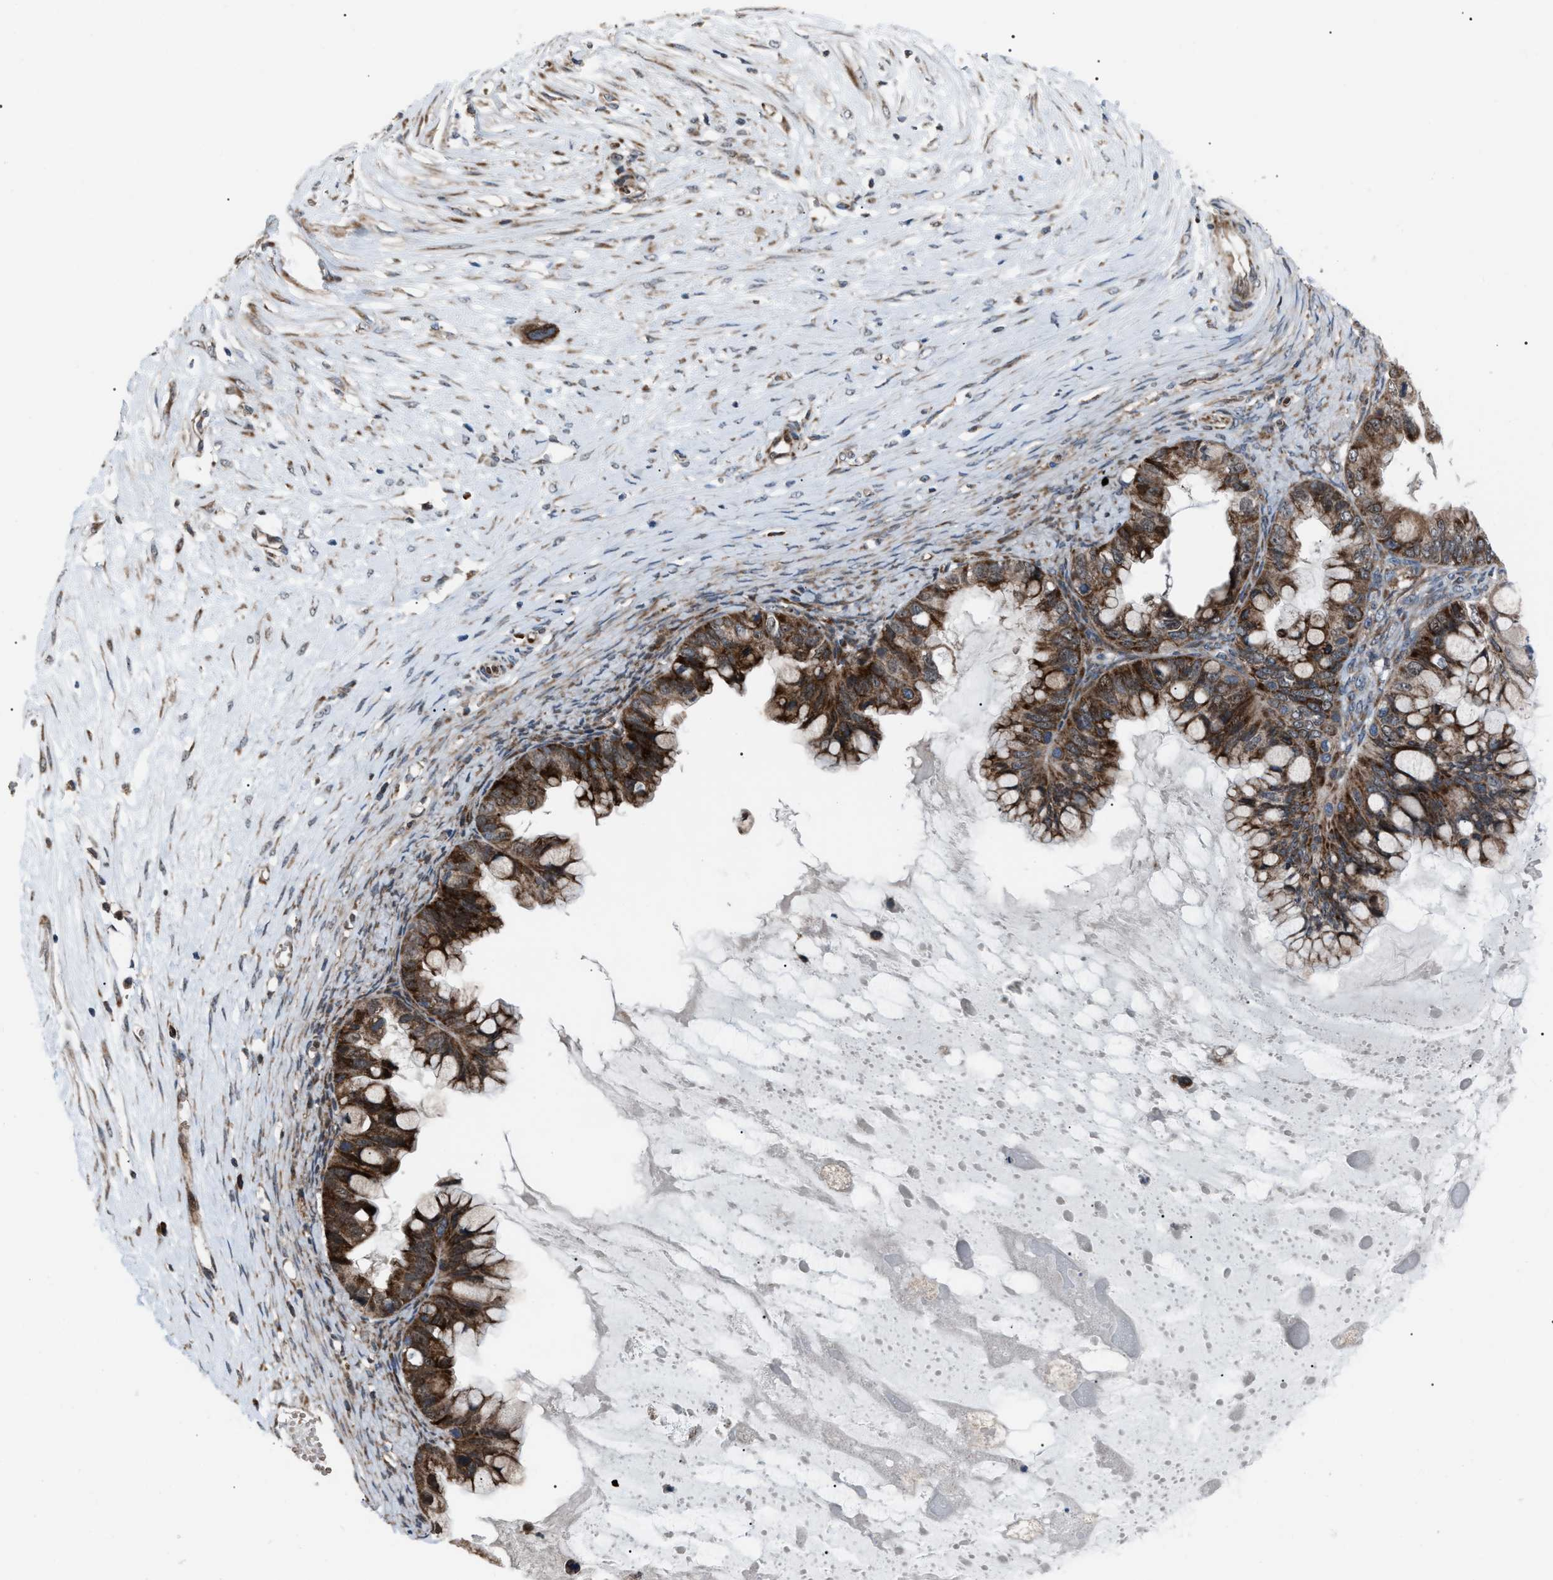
{"staining": {"intensity": "strong", "quantity": ">75%", "location": "cytoplasmic/membranous"}, "tissue": "ovarian cancer", "cell_type": "Tumor cells", "image_type": "cancer", "snomed": [{"axis": "morphology", "description": "Cystadenocarcinoma, mucinous, NOS"}, {"axis": "topography", "description": "Ovary"}], "caption": "Immunohistochemistry (IHC) of human ovarian mucinous cystadenocarcinoma reveals high levels of strong cytoplasmic/membranous expression in approximately >75% of tumor cells. The staining is performed using DAB (3,3'-diaminobenzidine) brown chromogen to label protein expression. The nuclei are counter-stained blue using hematoxylin.", "gene": "AGO2", "patient": {"sex": "female", "age": 80}}